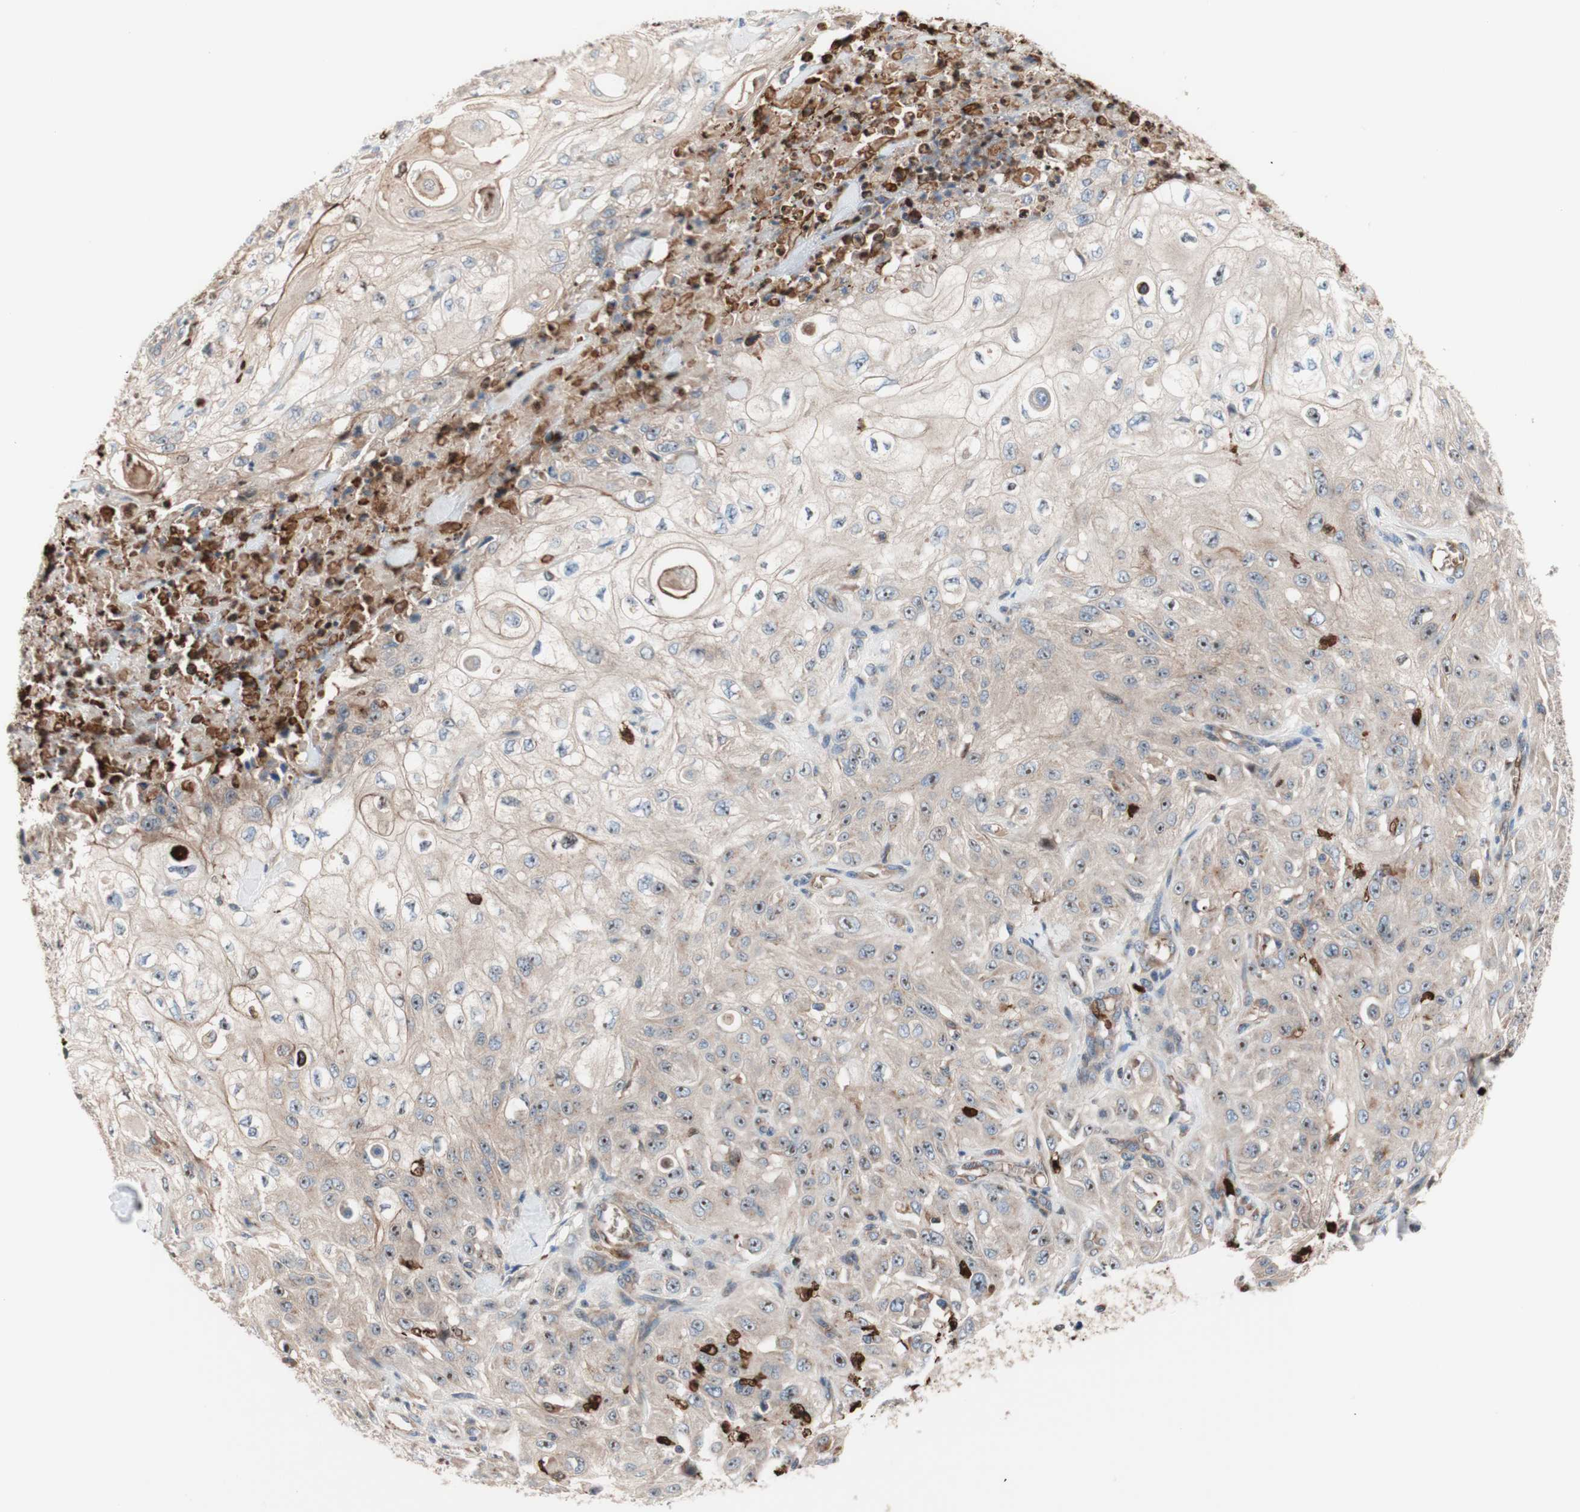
{"staining": {"intensity": "moderate", "quantity": "25%-75%", "location": "cytoplasmic/membranous,nuclear"}, "tissue": "skin cancer", "cell_type": "Tumor cells", "image_type": "cancer", "snomed": [{"axis": "morphology", "description": "Squamous cell carcinoma, NOS"}, {"axis": "morphology", "description": "Squamous cell carcinoma, metastatic, NOS"}, {"axis": "topography", "description": "Skin"}, {"axis": "topography", "description": "Lymph node"}], "caption": "Protein staining by immunohistochemistry shows moderate cytoplasmic/membranous and nuclear expression in about 25%-75% of tumor cells in skin cancer (squamous cell carcinoma).", "gene": "USP9X", "patient": {"sex": "male", "age": 75}}